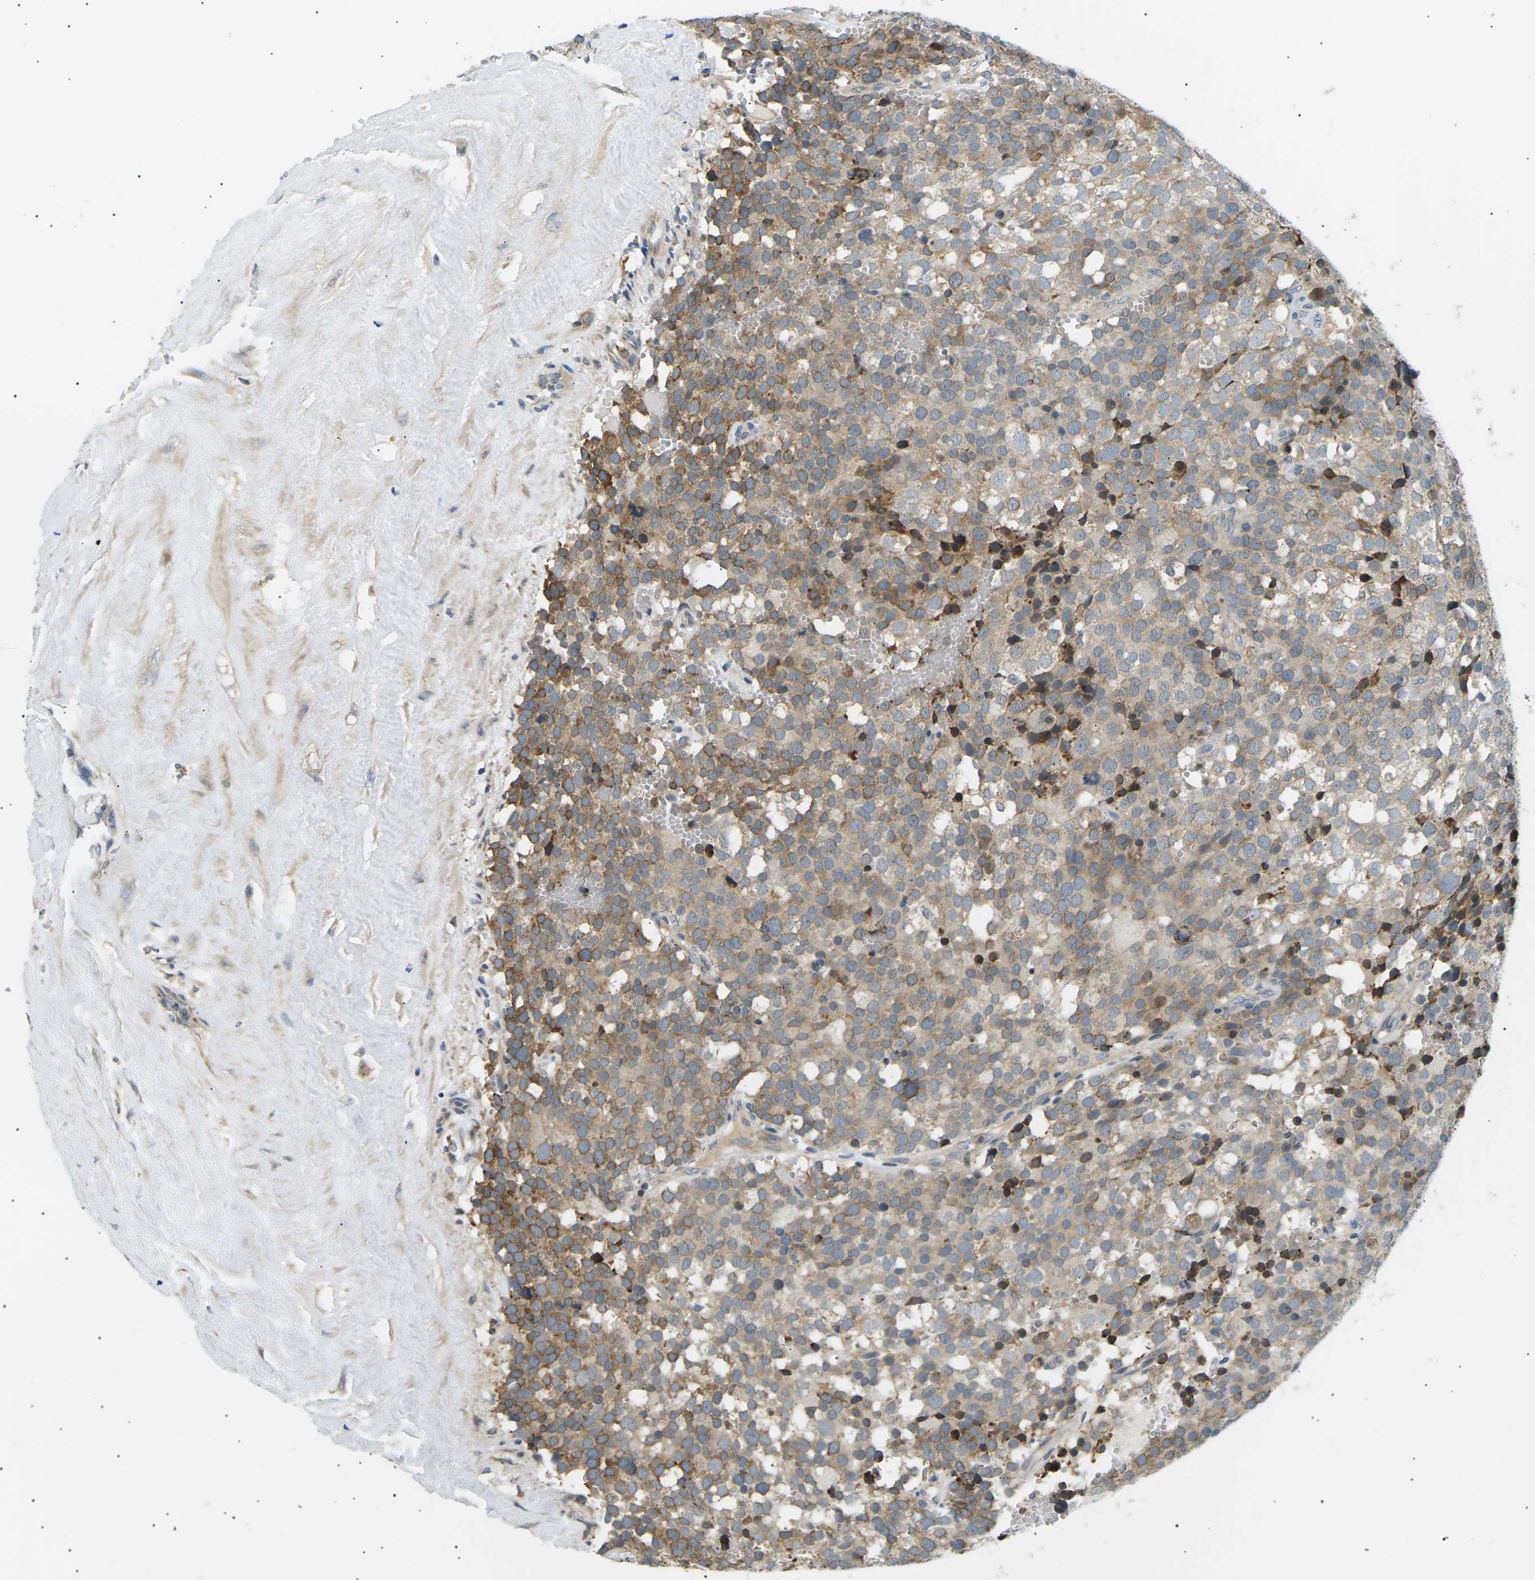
{"staining": {"intensity": "moderate", "quantity": "25%-75%", "location": "cytoplasmic/membranous"}, "tissue": "testis cancer", "cell_type": "Tumor cells", "image_type": "cancer", "snomed": [{"axis": "morphology", "description": "Seminoma, NOS"}, {"axis": "topography", "description": "Testis"}], "caption": "Testis cancer stained for a protein (brown) shows moderate cytoplasmic/membranous positive staining in about 25%-75% of tumor cells.", "gene": "TBC1D8", "patient": {"sex": "male", "age": 71}}